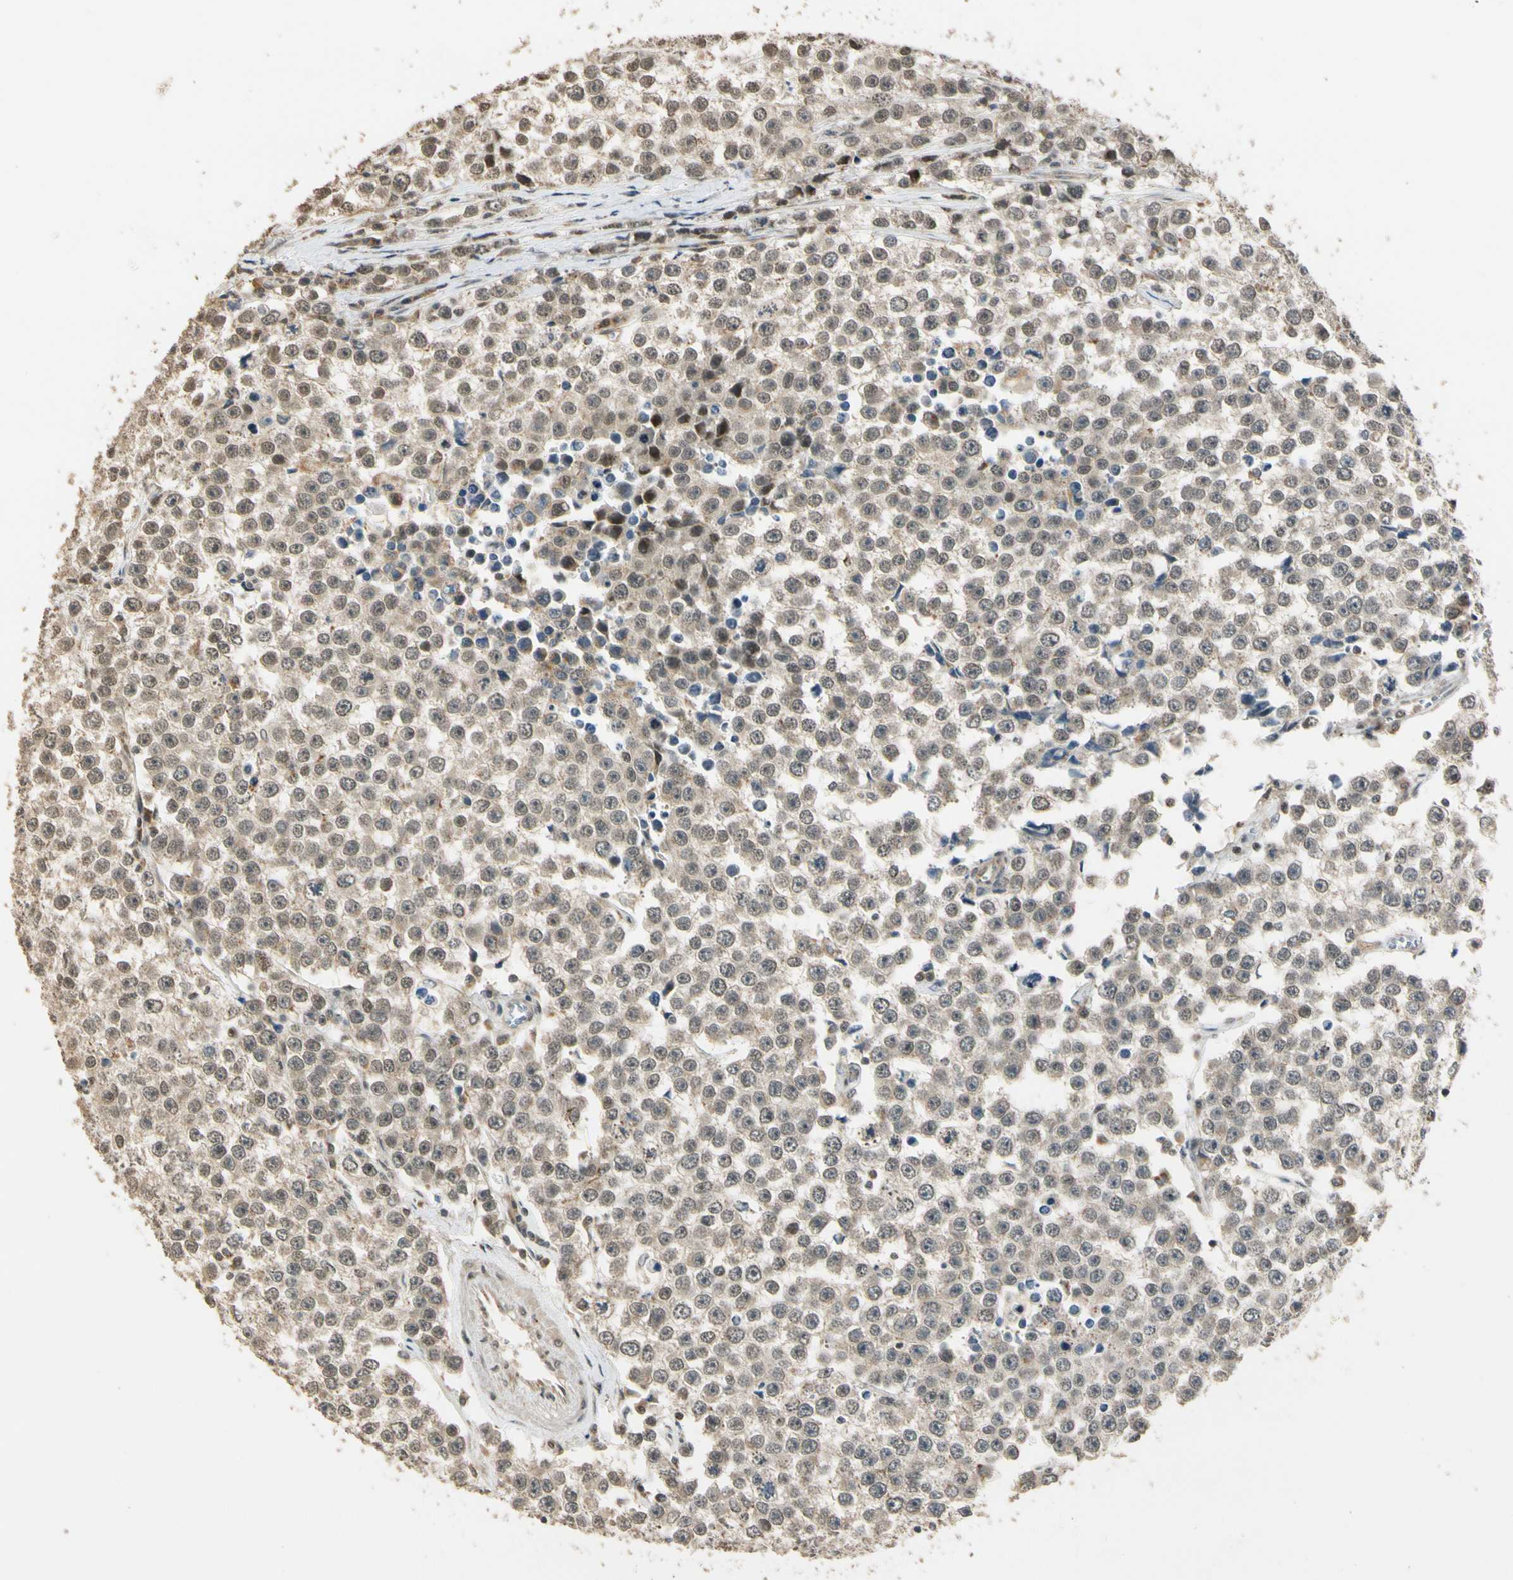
{"staining": {"intensity": "weak", "quantity": "25%-75%", "location": "cytoplasmic/membranous,nuclear"}, "tissue": "testis cancer", "cell_type": "Tumor cells", "image_type": "cancer", "snomed": [{"axis": "morphology", "description": "Seminoma, NOS"}, {"axis": "morphology", "description": "Carcinoma, Embryonal, NOS"}, {"axis": "topography", "description": "Testis"}], "caption": "Embryonal carcinoma (testis) tissue demonstrates weak cytoplasmic/membranous and nuclear positivity in approximately 25%-75% of tumor cells, visualized by immunohistochemistry.", "gene": "LAMTOR1", "patient": {"sex": "male", "age": 52}}